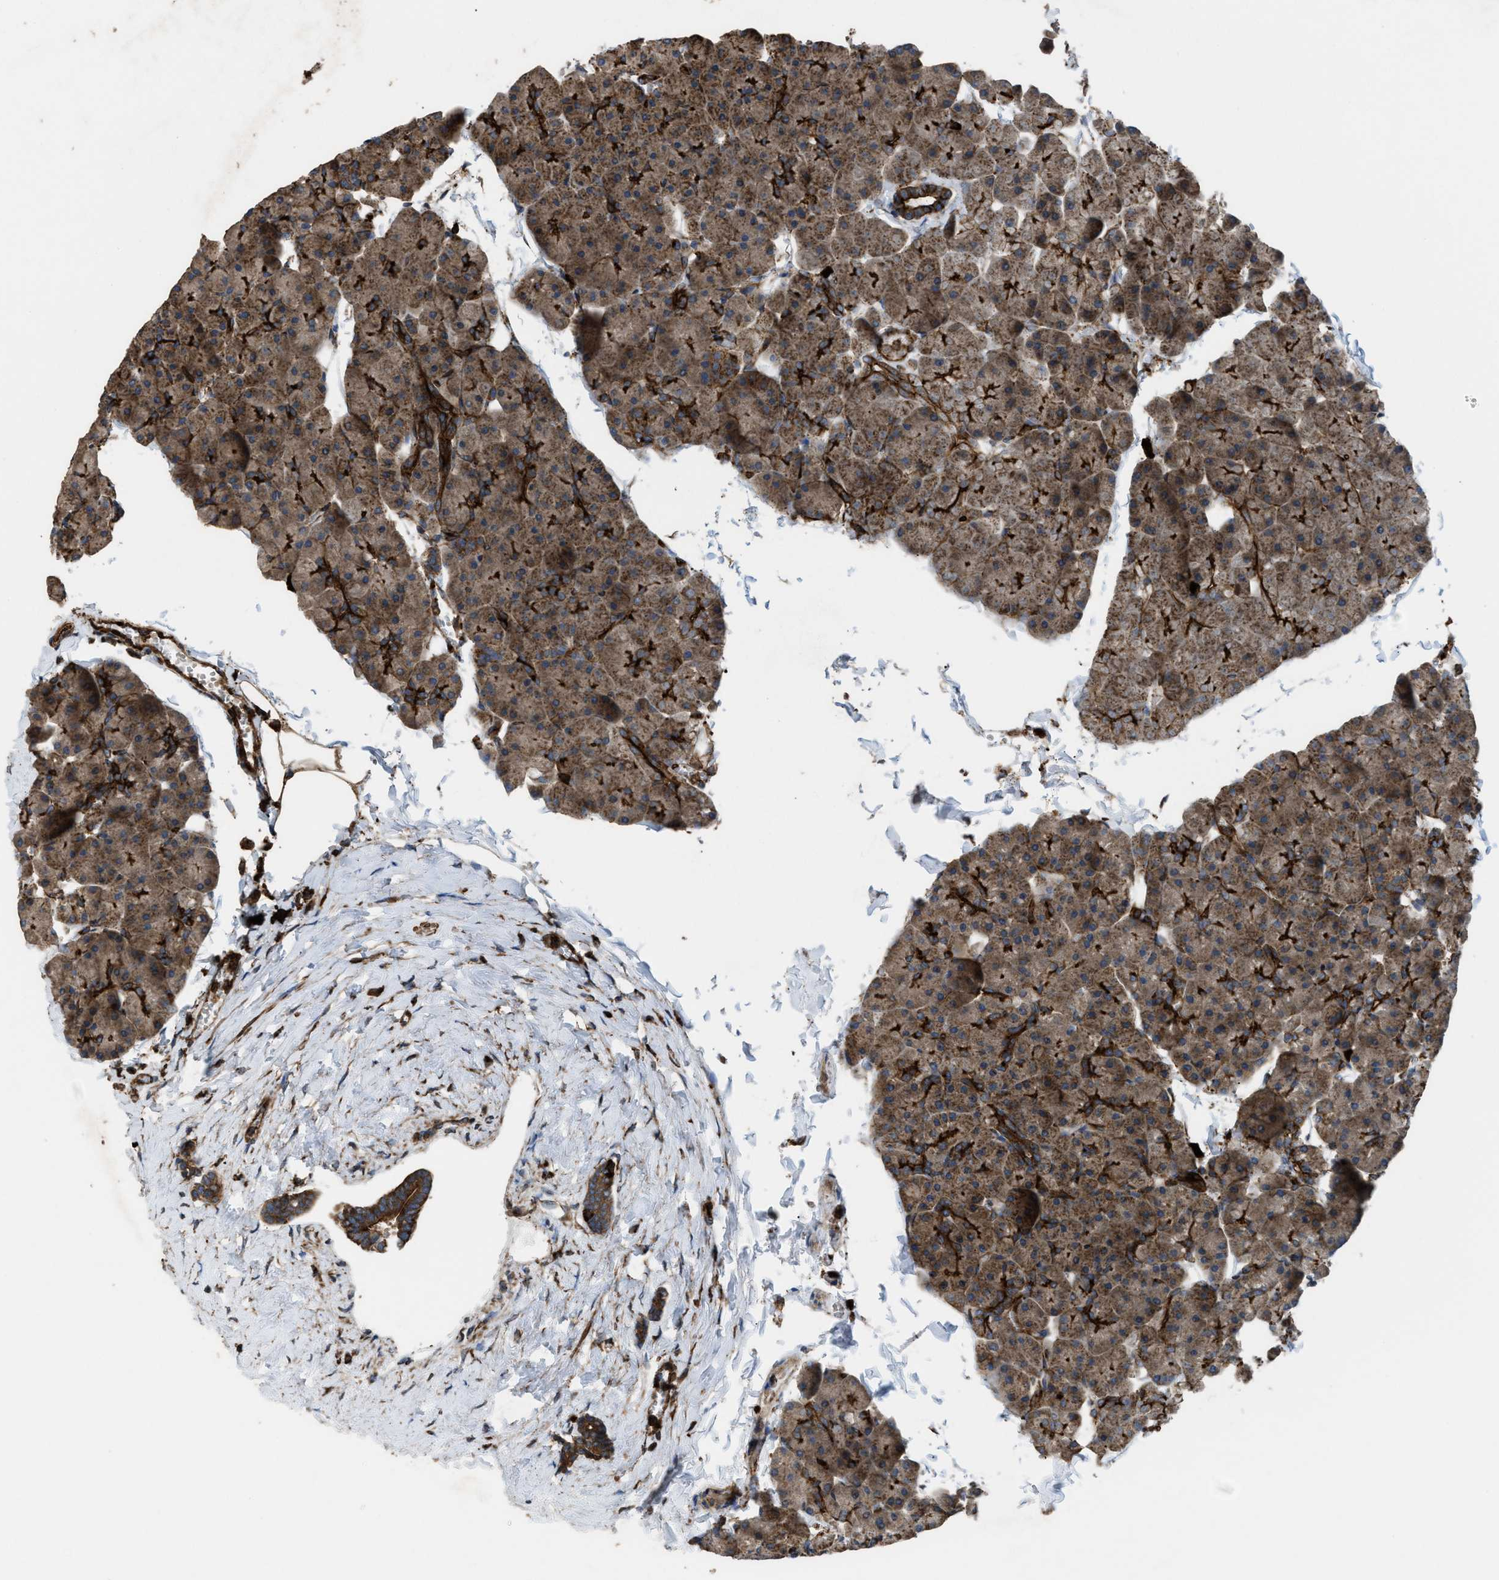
{"staining": {"intensity": "strong", "quantity": "25%-75%", "location": "cytoplasmic/membranous"}, "tissue": "pancreas", "cell_type": "Exocrine glandular cells", "image_type": "normal", "snomed": [{"axis": "morphology", "description": "Normal tissue, NOS"}, {"axis": "topography", "description": "Pancreas"}], "caption": "IHC staining of normal pancreas, which displays high levels of strong cytoplasmic/membranous positivity in approximately 25%-75% of exocrine glandular cells indicating strong cytoplasmic/membranous protein positivity. The staining was performed using DAB (brown) for protein detection and nuclei were counterstained in hematoxylin (blue).", "gene": "EGLN1", "patient": {"sex": "male", "age": 35}}